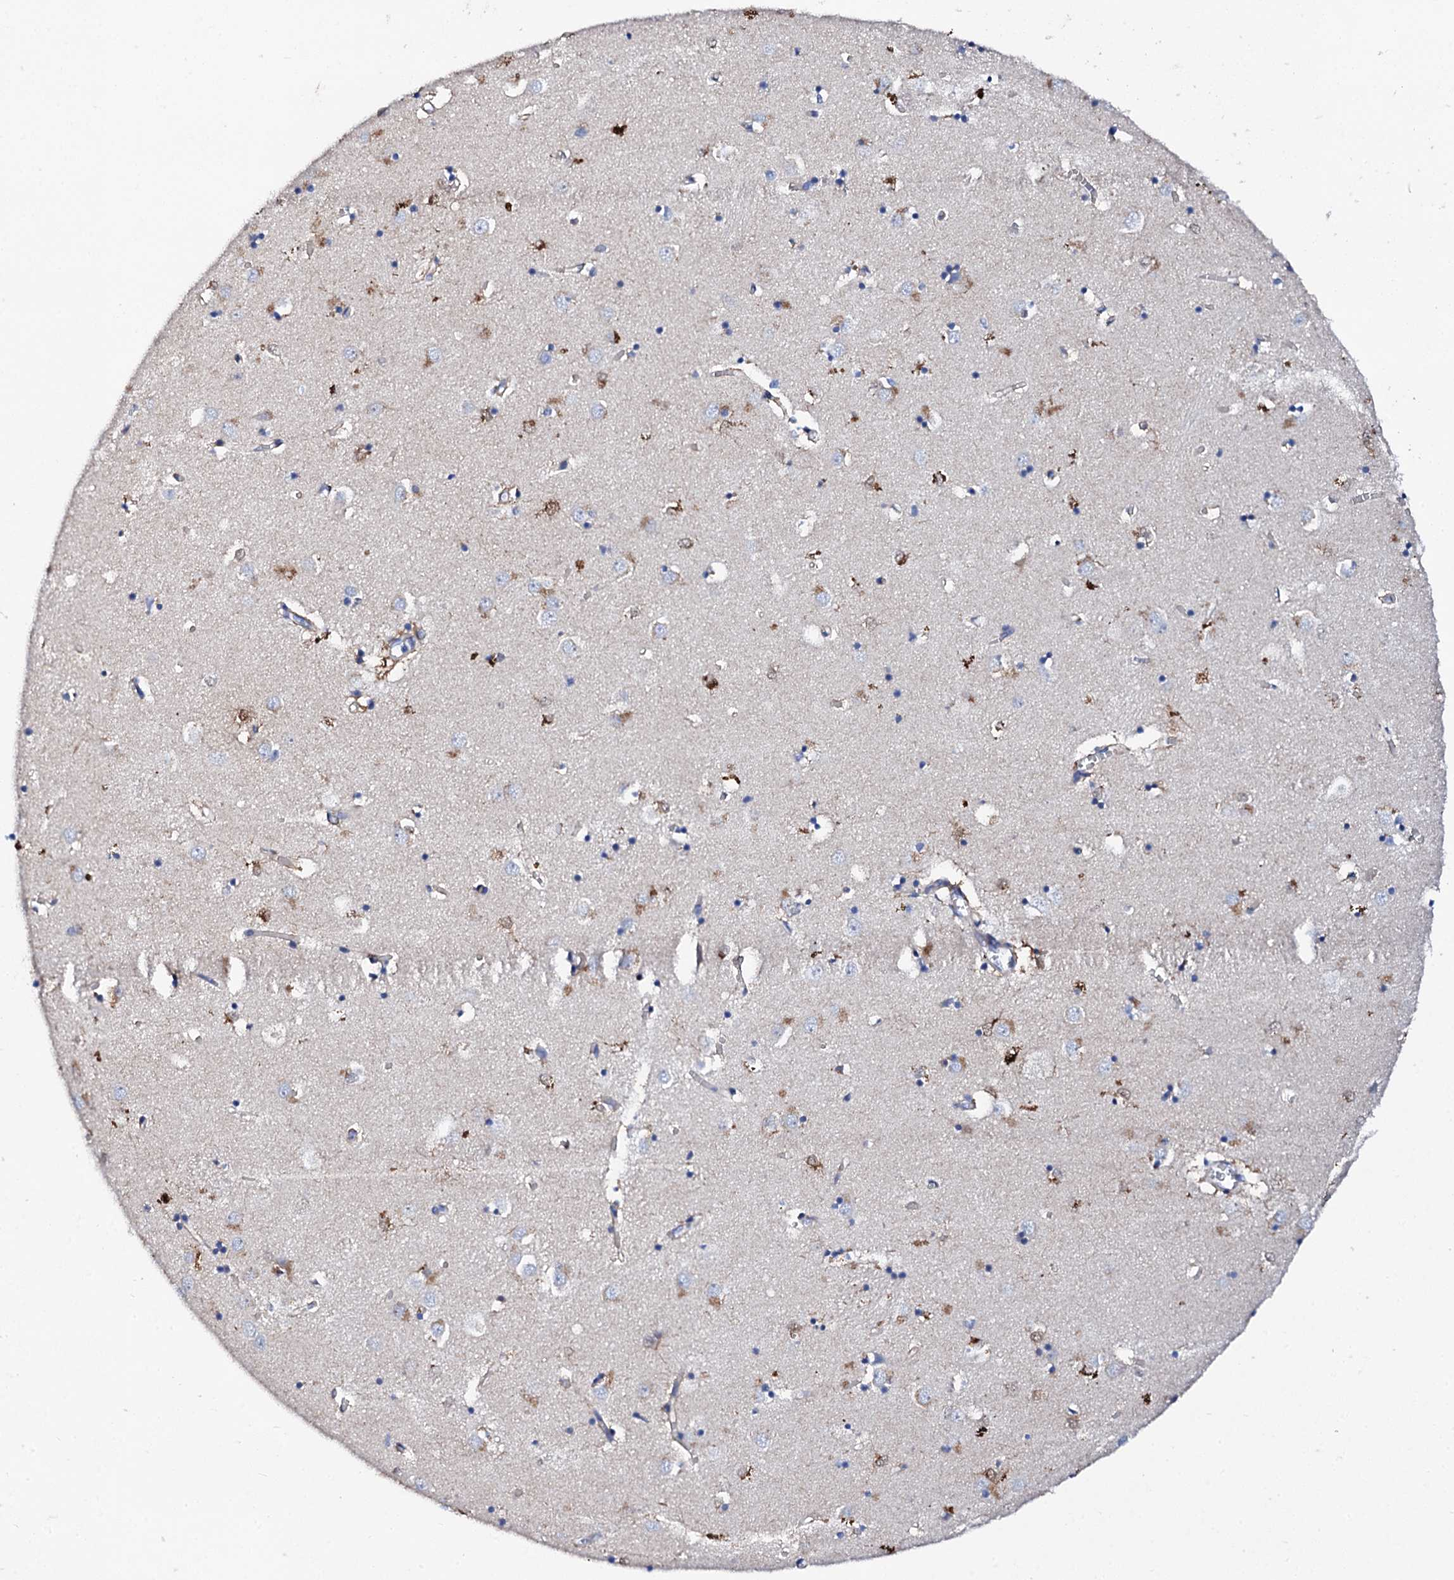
{"staining": {"intensity": "moderate", "quantity": "<25%", "location": "cytoplasmic/membranous"}, "tissue": "caudate", "cell_type": "Glial cells", "image_type": "normal", "snomed": [{"axis": "morphology", "description": "Normal tissue, NOS"}, {"axis": "topography", "description": "Lateral ventricle wall"}], "caption": "An image of human caudate stained for a protein shows moderate cytoplasmic/membranous brown staining in glial cells. (DAB IHC, brown staining for protein, blue staining for nuclei).", "gene": "KLHL32", "patient": {"sex": "male", "age": 70}}